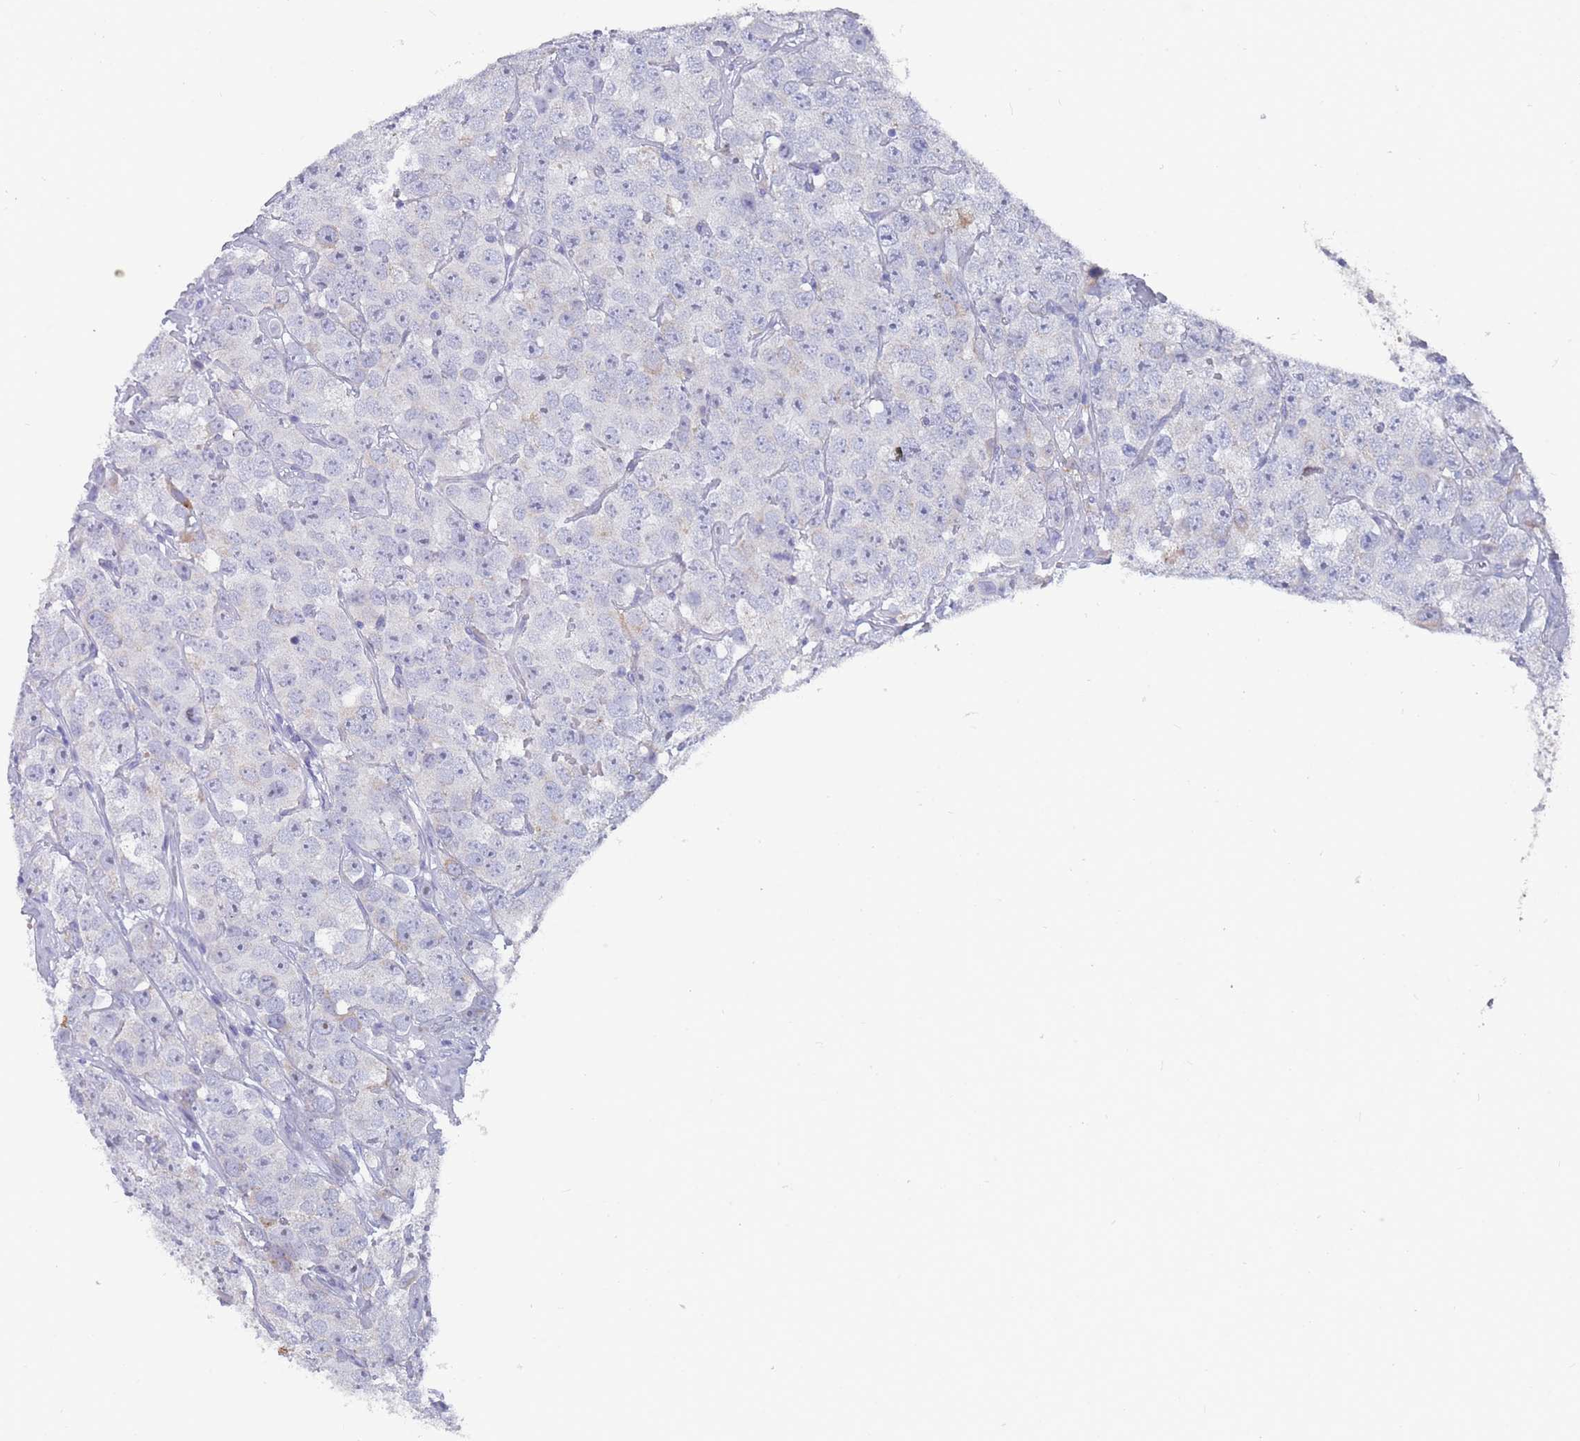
{"staining": {"intensity": "negative", "quantity": "none", "location": "none"}, "tissue": "testis cancer", "cell_type": "Tumor cells", "image_type": "cancer", "snomed": [{"axis": "morphology", "description": "Seminoma, NOS"}, {"axis": "topography", "description": "Testis"}], "caption": "Tumor cells show no significant protein staining in seminoma (testis).", "gene": "ST8SIA5", "patient": {"sex": "male", "age": 28}}